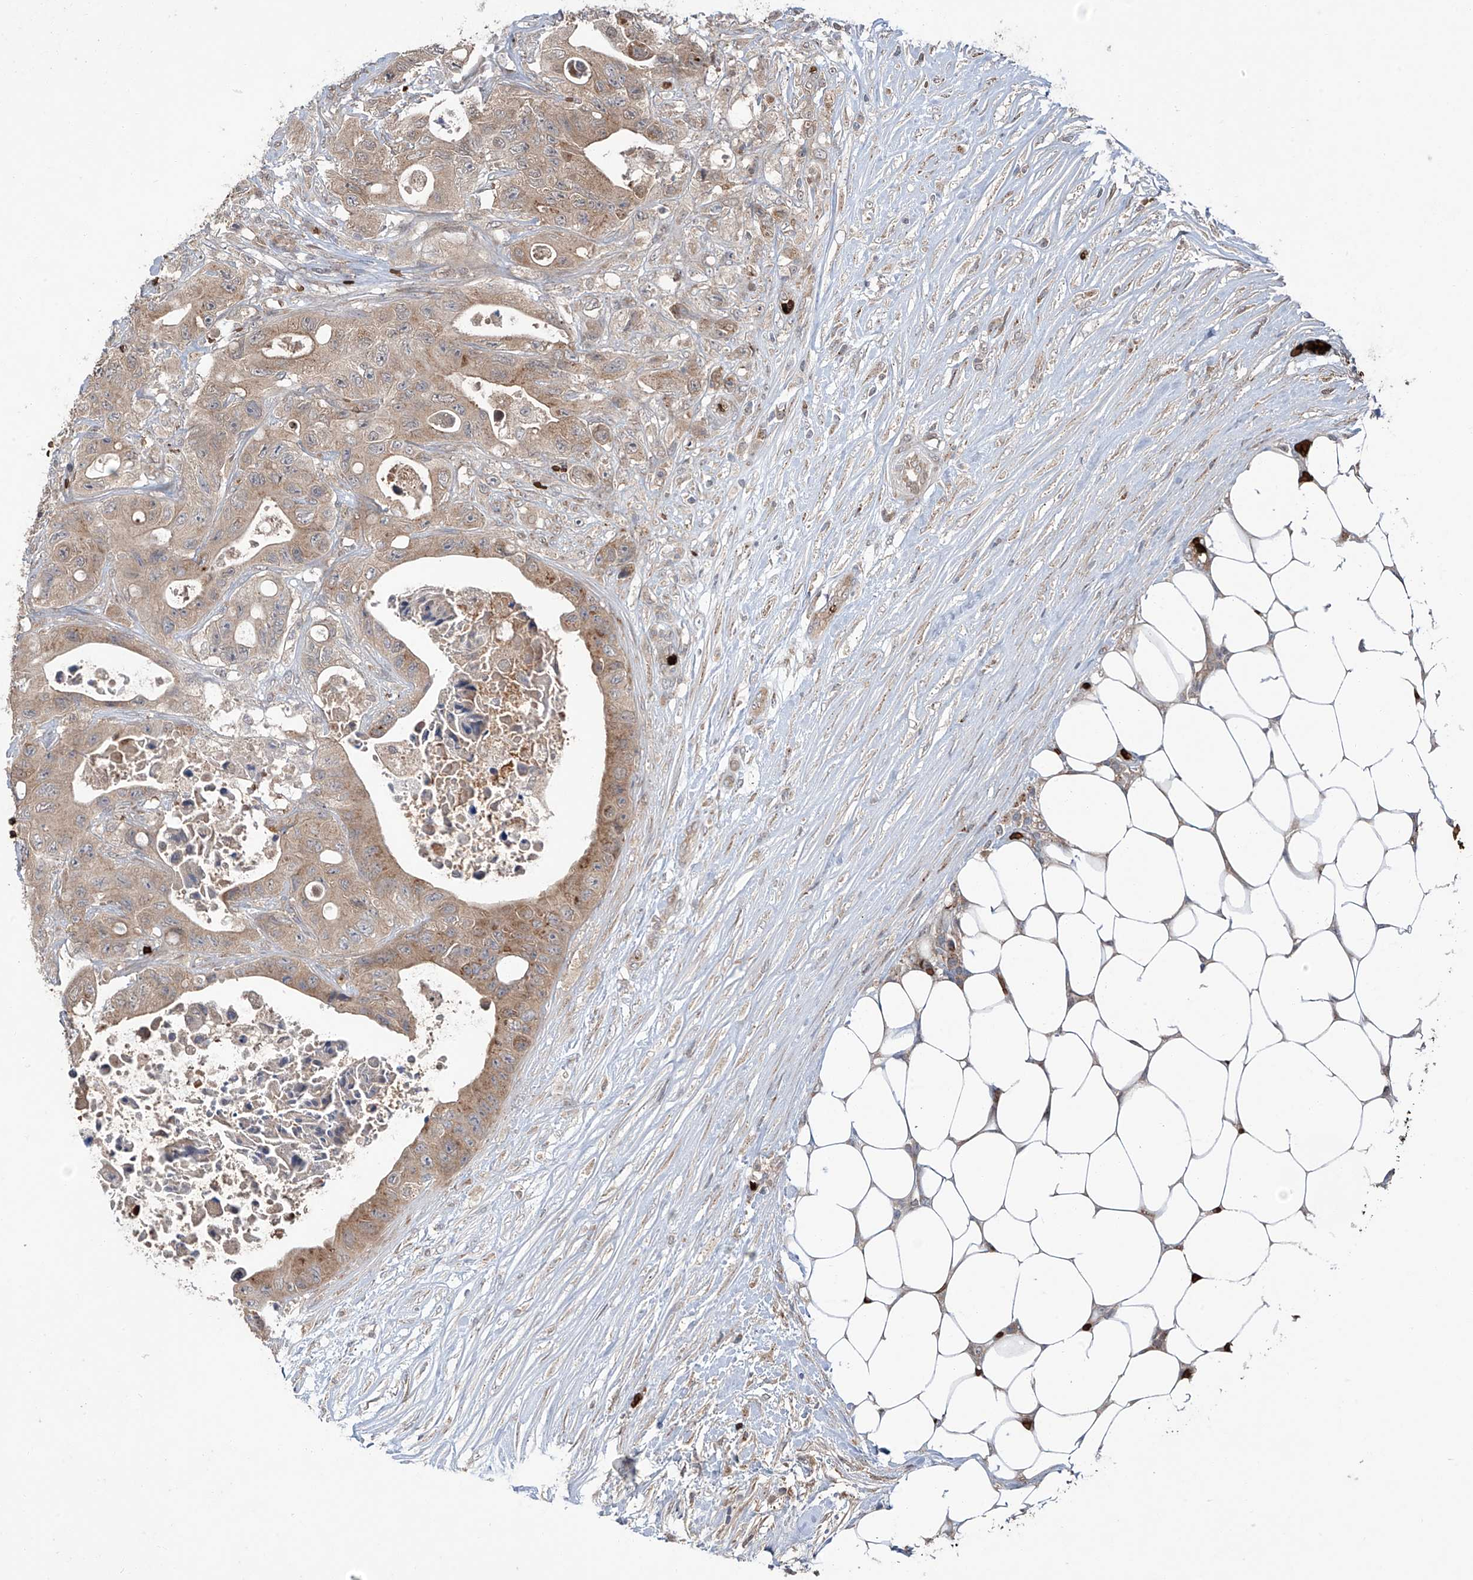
{"staining": {"intensity": "moderate", "quantity": ">75%", "location": "cytoplasmic/membranous"}, "tissue": "colorectal cancer", "cell_type": "Tumor cells", "image_type": "cancer", "snomed": [{"axis": "morphology", "description": "Adenocarcinoma, NOS"}, {"axis": "topography", "description": "Colon"}], "caption": "Immunohistochemistry of colorectal adenocarcinoma displays medium levels of moderate cytoplasmic/membranous positivity in approximately >75% of tumor cells.", "gene": "ZDHHC9", "patient": {"sex": "female", "age": 46}}